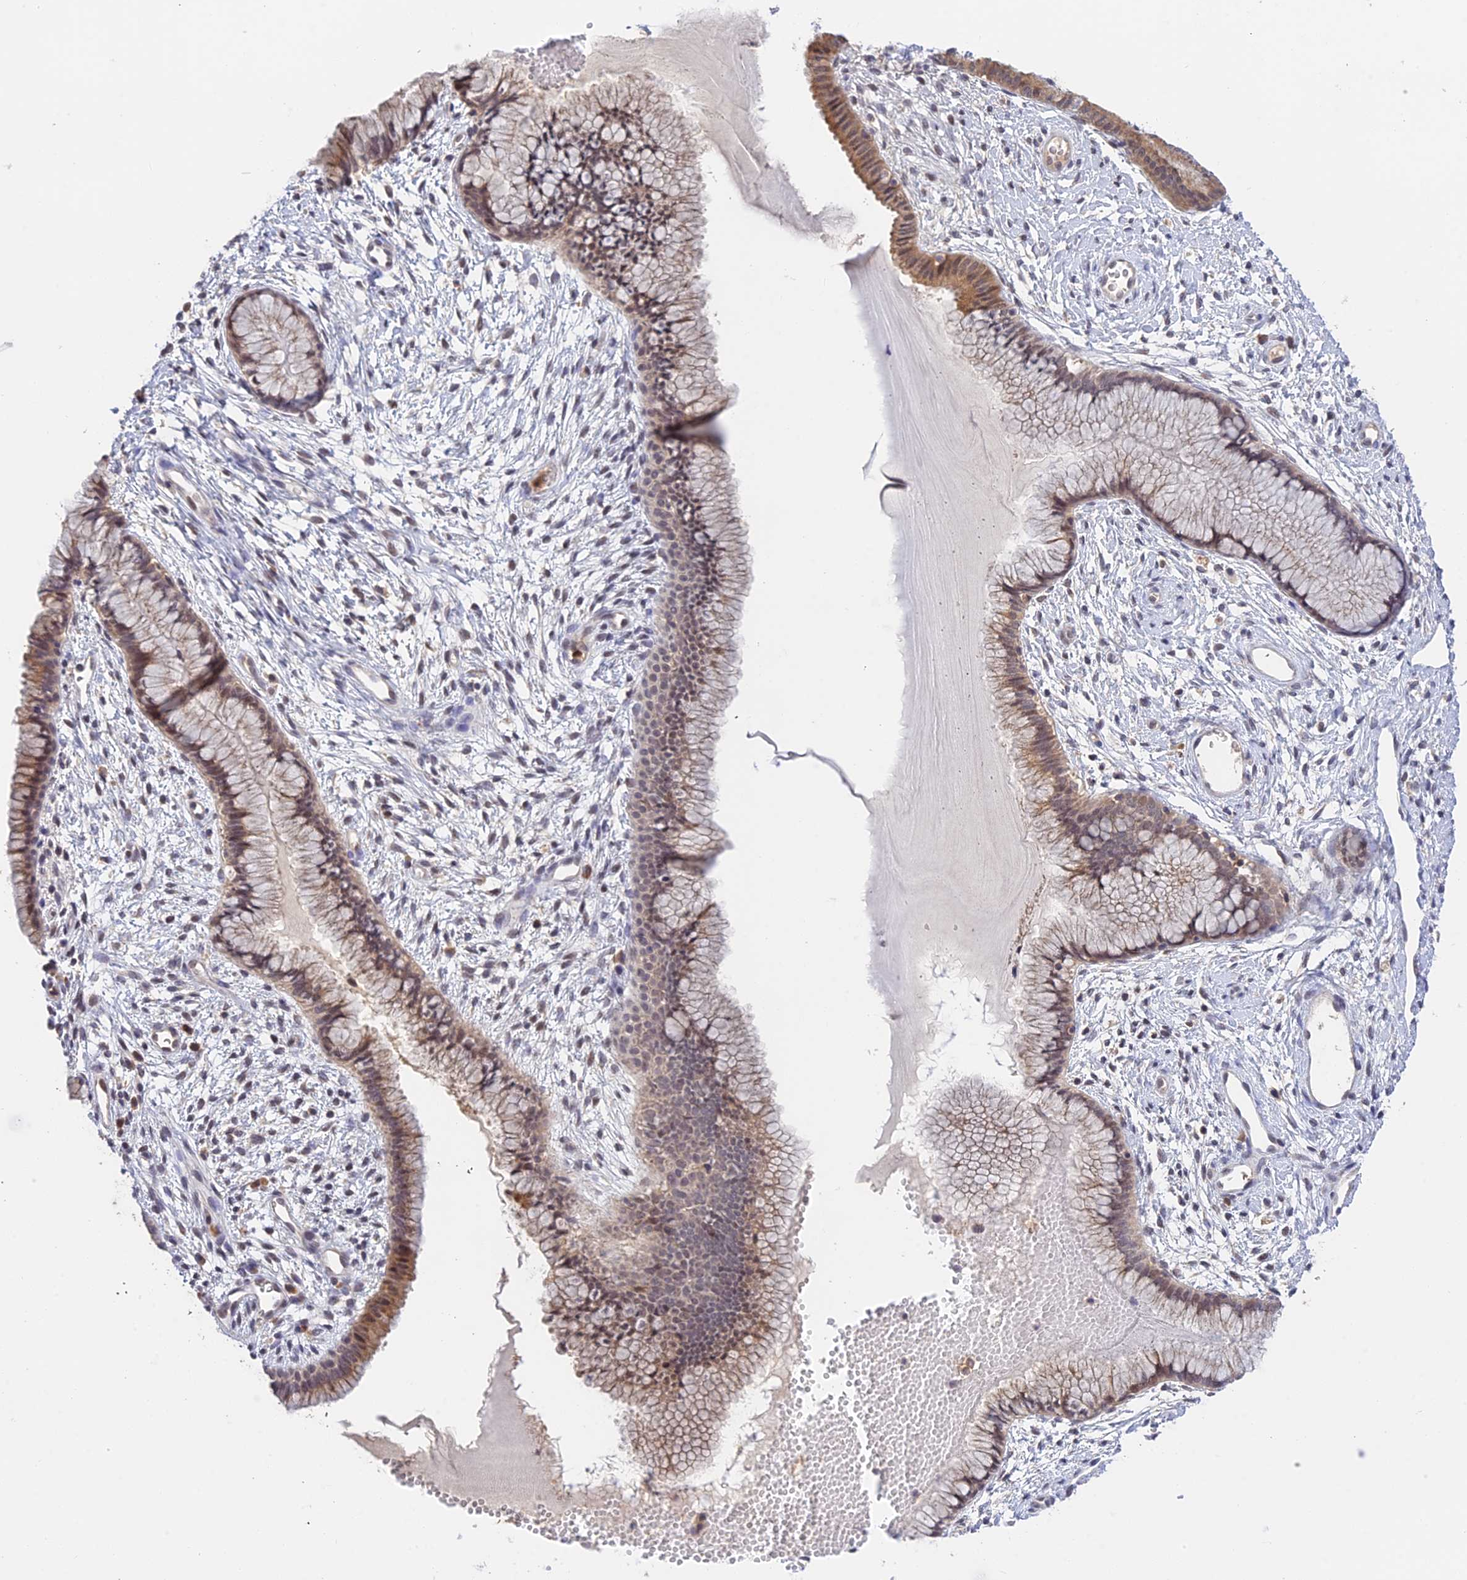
{"staining": {"intensity": "moderate", "quantity": "<25%", "location": "cytoplasmic/membranous,nuclear"}, "tissue": "cervix", "cell_type": "Glandular cells", "image_type": "normal", "snomed": [{"axis": "morphology", "description": "Normal tissue, NOS"}, {"axis": "topography", "description": "Cervix"}], "caption": "A high-resolution image shows IHC staining of unremarkable cervix, which displays moderate cytoplasmic/membranous,nuclear staining in approximately <25% of glandular cells. The protein is stained brown, and the nuclei are stained in blue (DAB IHC with brightfield microscopy, high magnification).", "gene": "PEX16", "patient": {"sex": "female", "age": 42}}